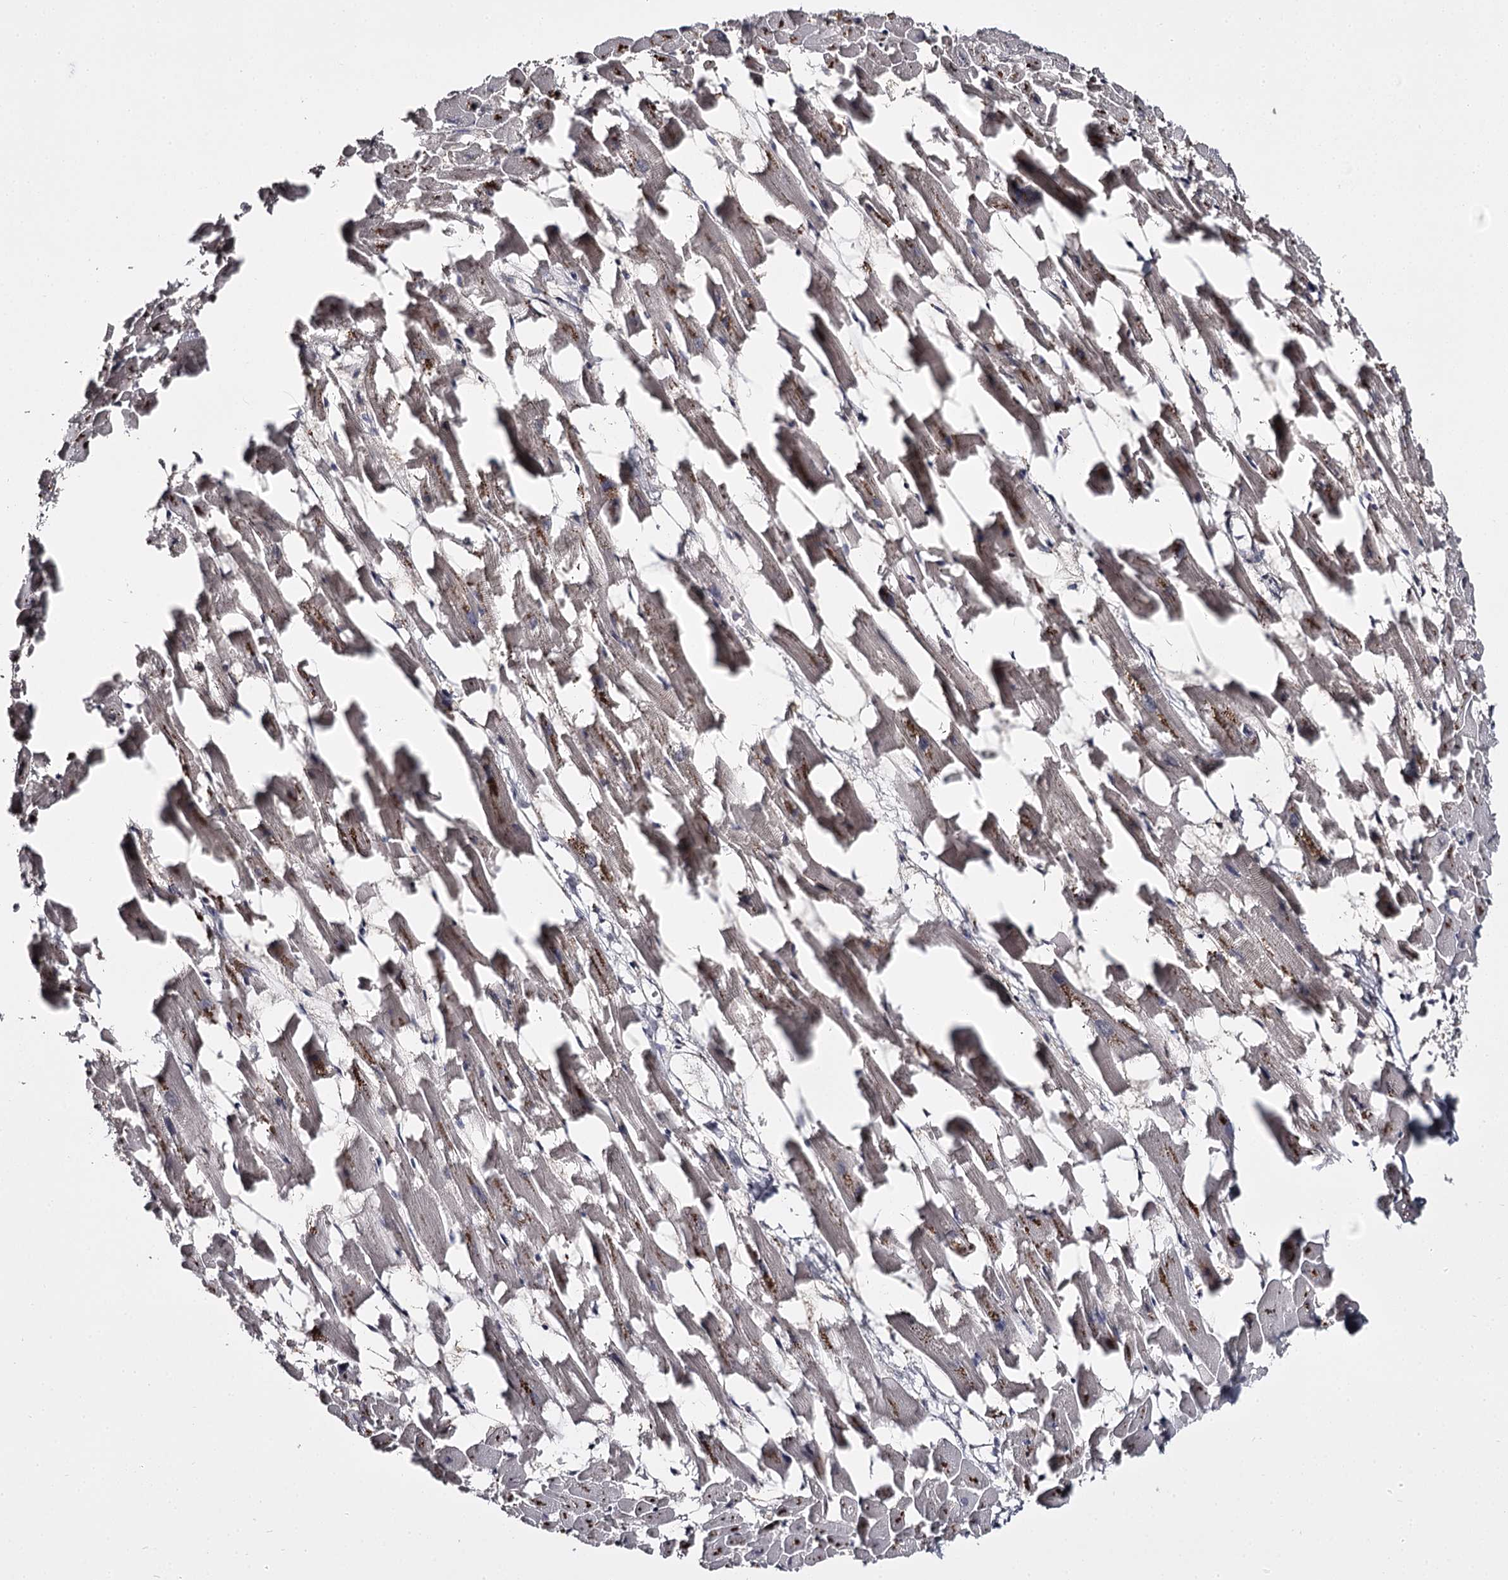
{"staining": {"intensity": "negative", "quantity": "none", "location": "none"}, "tissue": "heart muscle", "cell_type": "Cardiomyocytes", "image_type": "normal", "snomed": [{"axis": "morphology", "description": "Normal tissue, NOS"}, {"axis": "topography", "description": "Heart"}], "caption": "Immunohistochemistry of benign human heart muscle displays no positivity in cardiomyocytes.", "gene": "SLC32A1", "patient": {"sex": "female", "age": 64}}